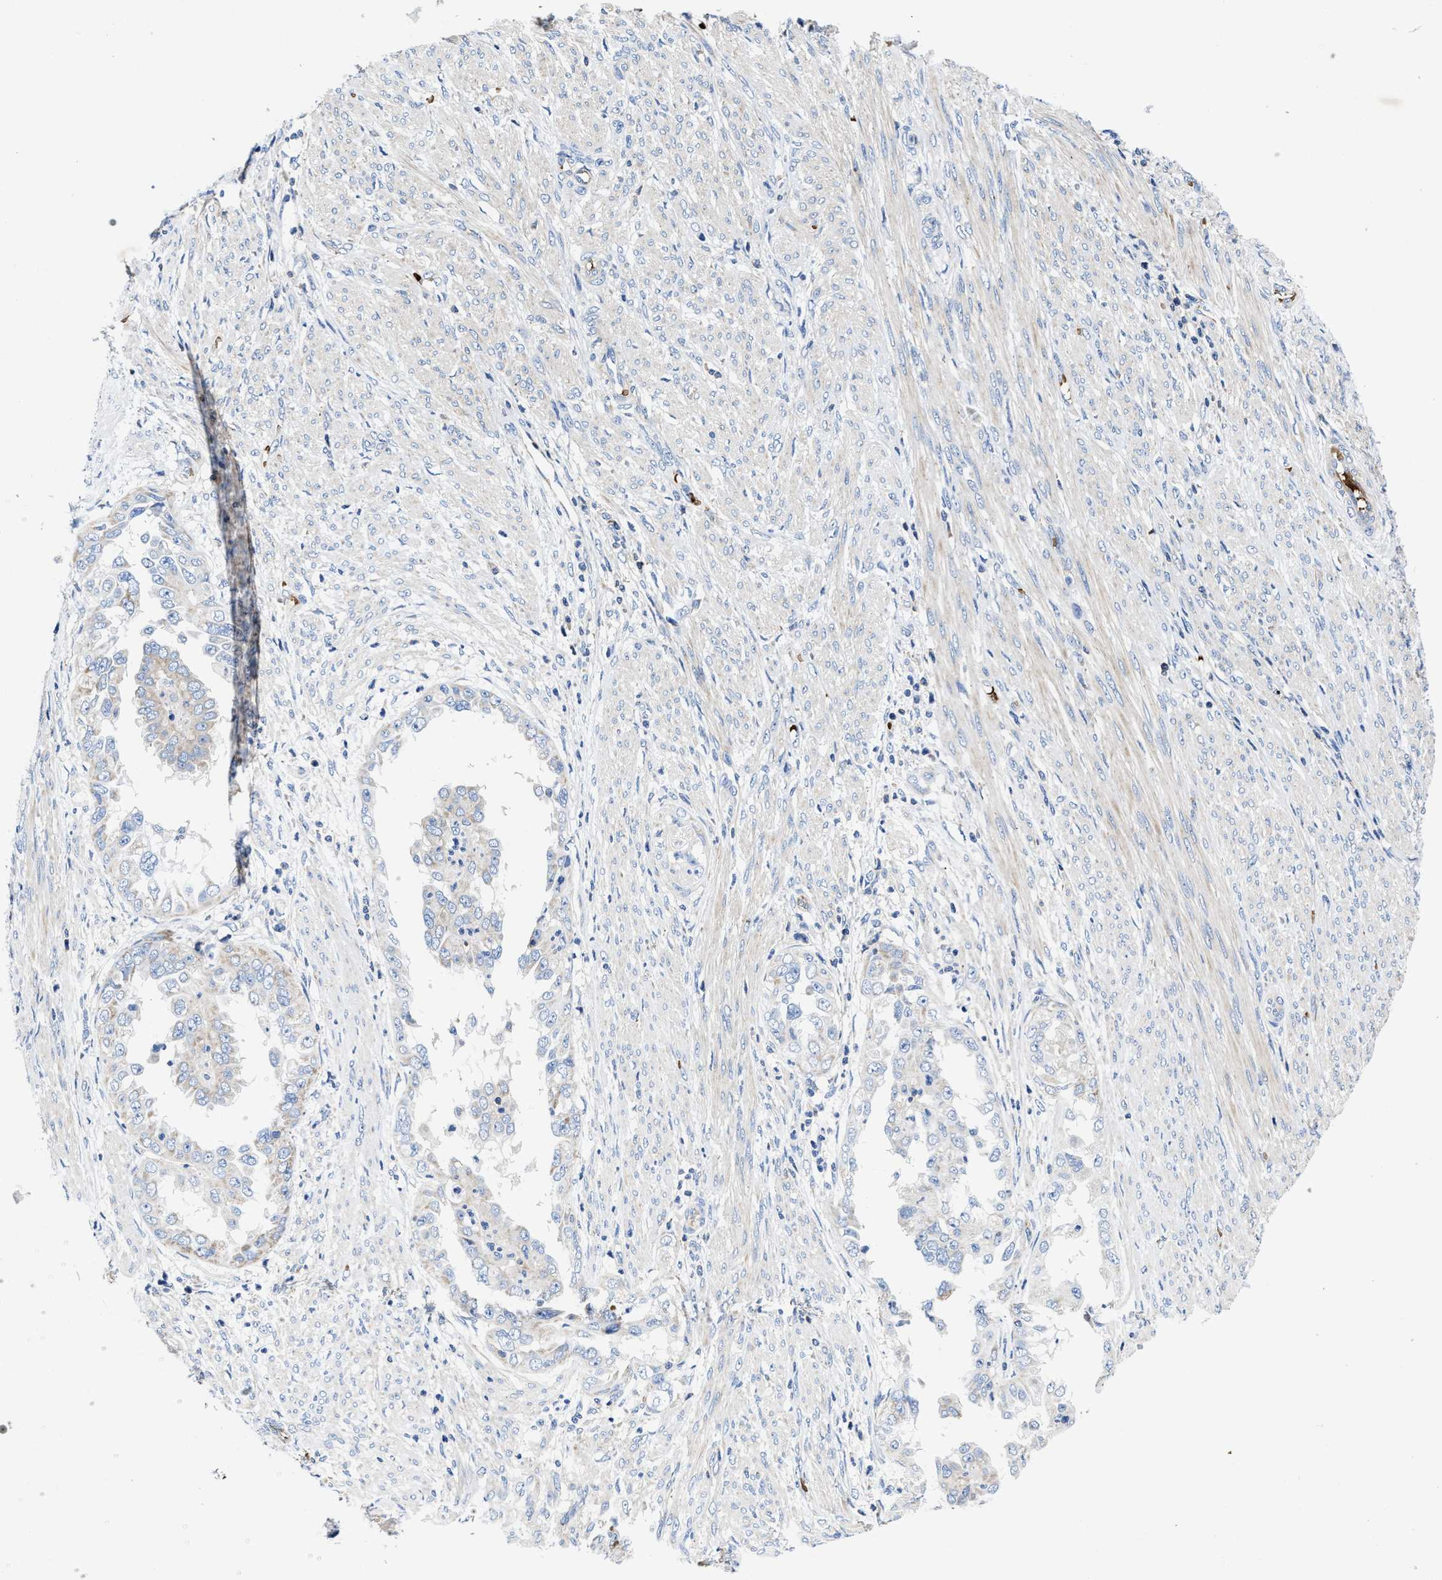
{"staining": {"intensity": "negative", "quantity": "none", "location": "none"}, "tissue": "endometrial cancer", "cell_type": "Tumor cells", "image_type": "cancer", "snomed": [{"axis": "morphology", "description": "Adenocarcinoma, NOS"}, {"axis": "topography", "description": "Endometrium"}], "caption": "A micrograph of human adenocarcinoma (endometrial) is negative for staining in tumor cells. The staining was performed using DAB (3,3'-diaminobenzidine) to visualize the protein expression in brown, while the nuclei were stained in blue with hematoxylin (Magnification: 20x).", "gene": "PHLPP1", "patient": {"sex": "female", "age": 85}}